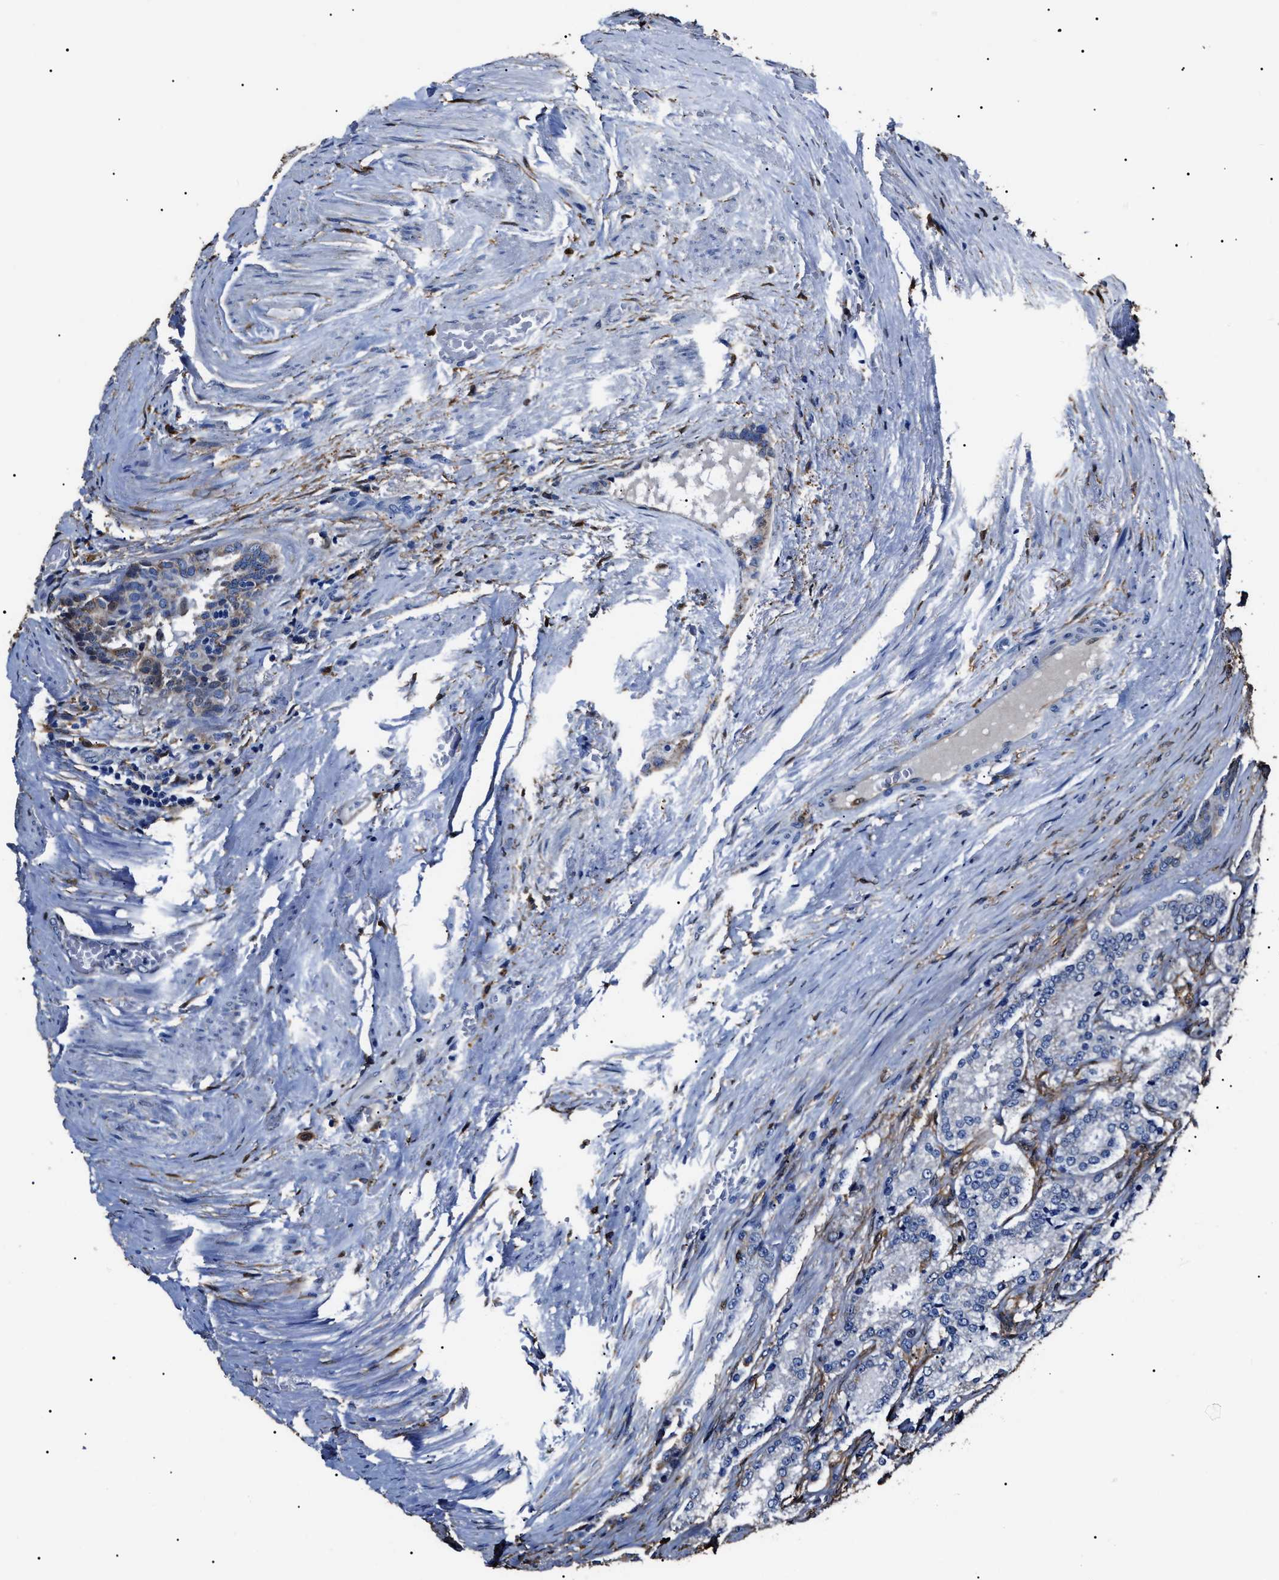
{"staining": {"intensity": "negative", "quantity": "none", "location": "none"}, "tissue": "prostate cancer", "cell_type": "Tumor cells", "image_type": "cancer", "snomed": [{"axis": "morphology", "description": "Adenocarcinoma, Medium grade"}, {"axis": "topography", "description": "Prostate"}], "caption": "A micrograph of human prostate cancer is negative for staining in tumor cells.", "gene": "ALDH1A1", "patient": {"sex": "male", "age": 72}}